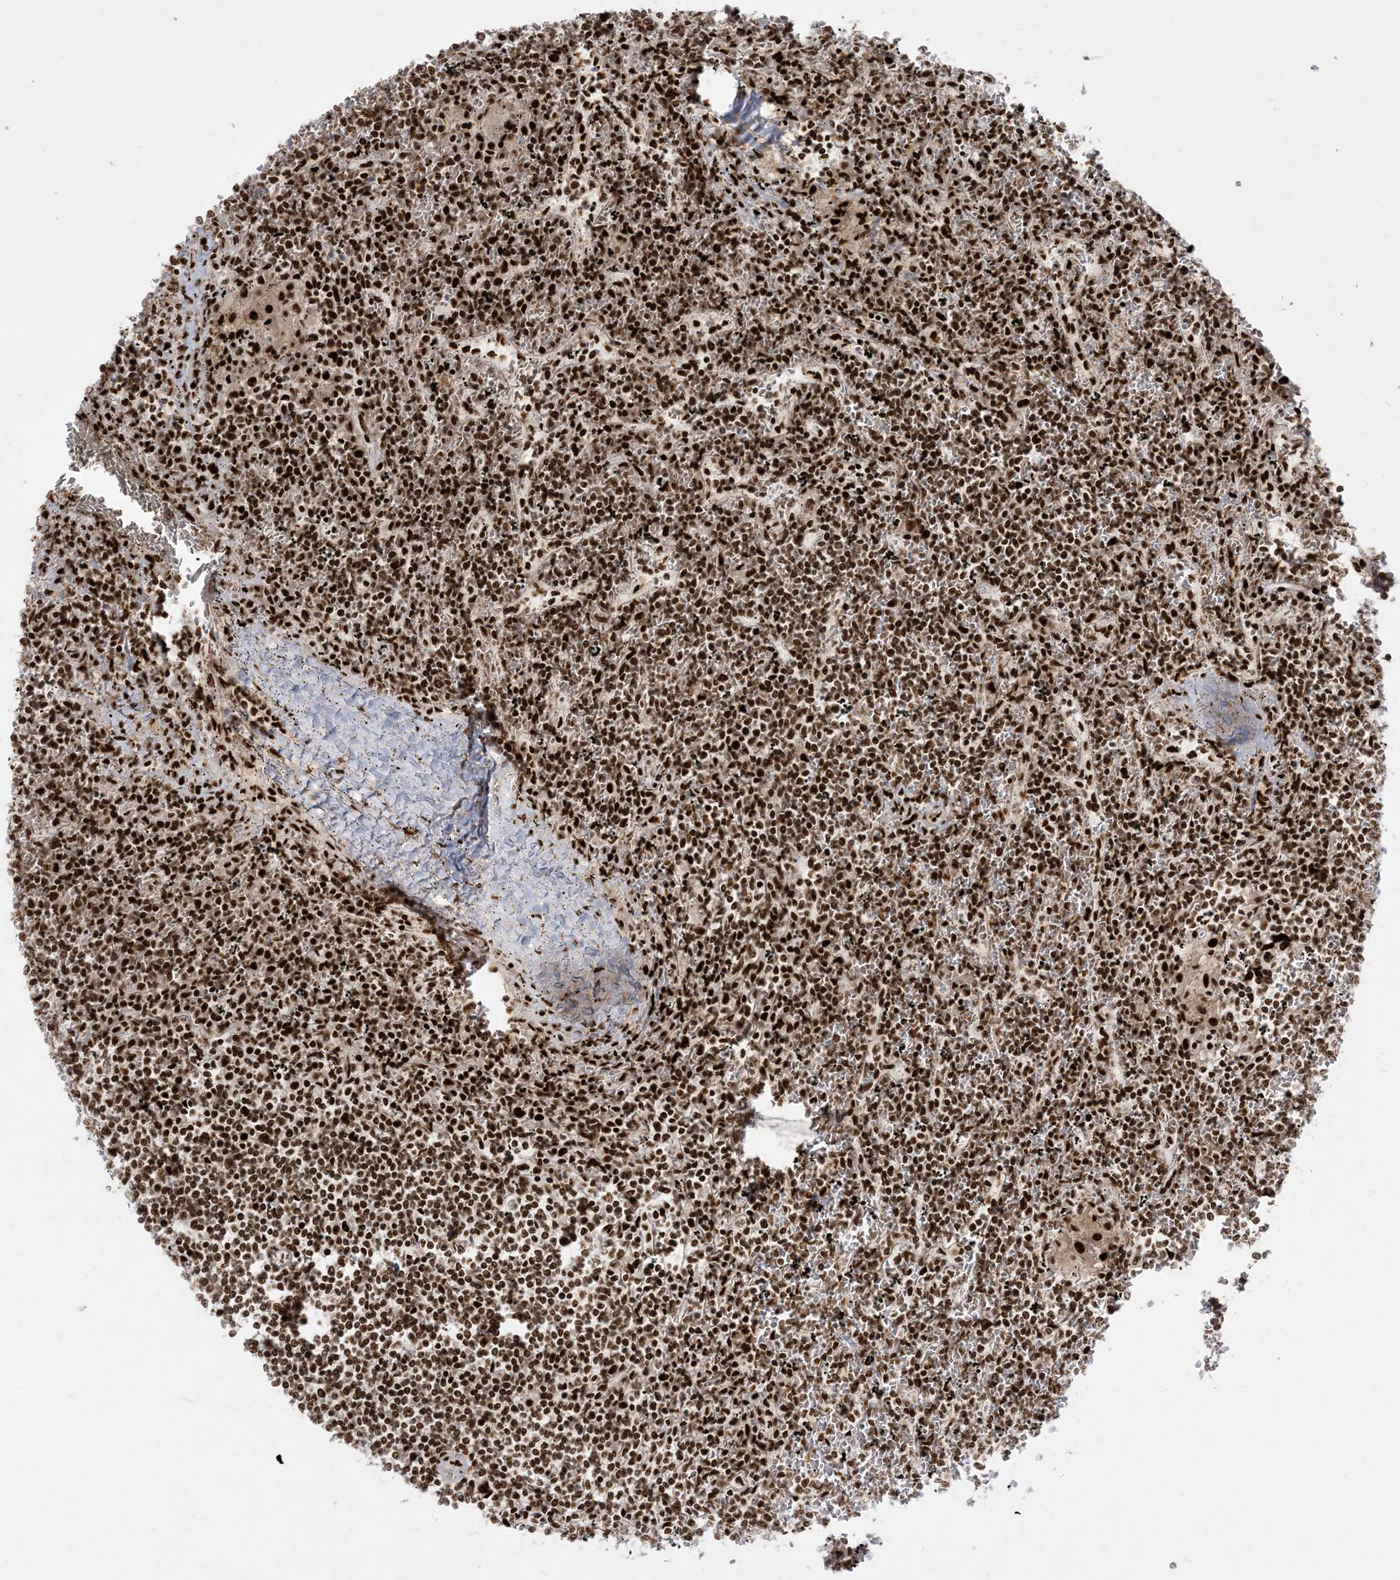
{"staining": {"intensity": "strong", "quantity": ">75%", "location": "nuclear"}, "tissue": "lymphoma", "cell_type": "Tumor cells", "image_type": "cancer", "snomed": [{"axis": "morphology", "description": "Malignant lymphoma, non-Hodgkin's type, Low grade"}, {"axis": "topography", "description": "Spleen"}], "caption": "The immunohistochemical stain highlights strong nuclear expression in tumor cells of lymphoma tissue.", "gene": "RBM10", "patient": {"sex": "female", "age": 19}}